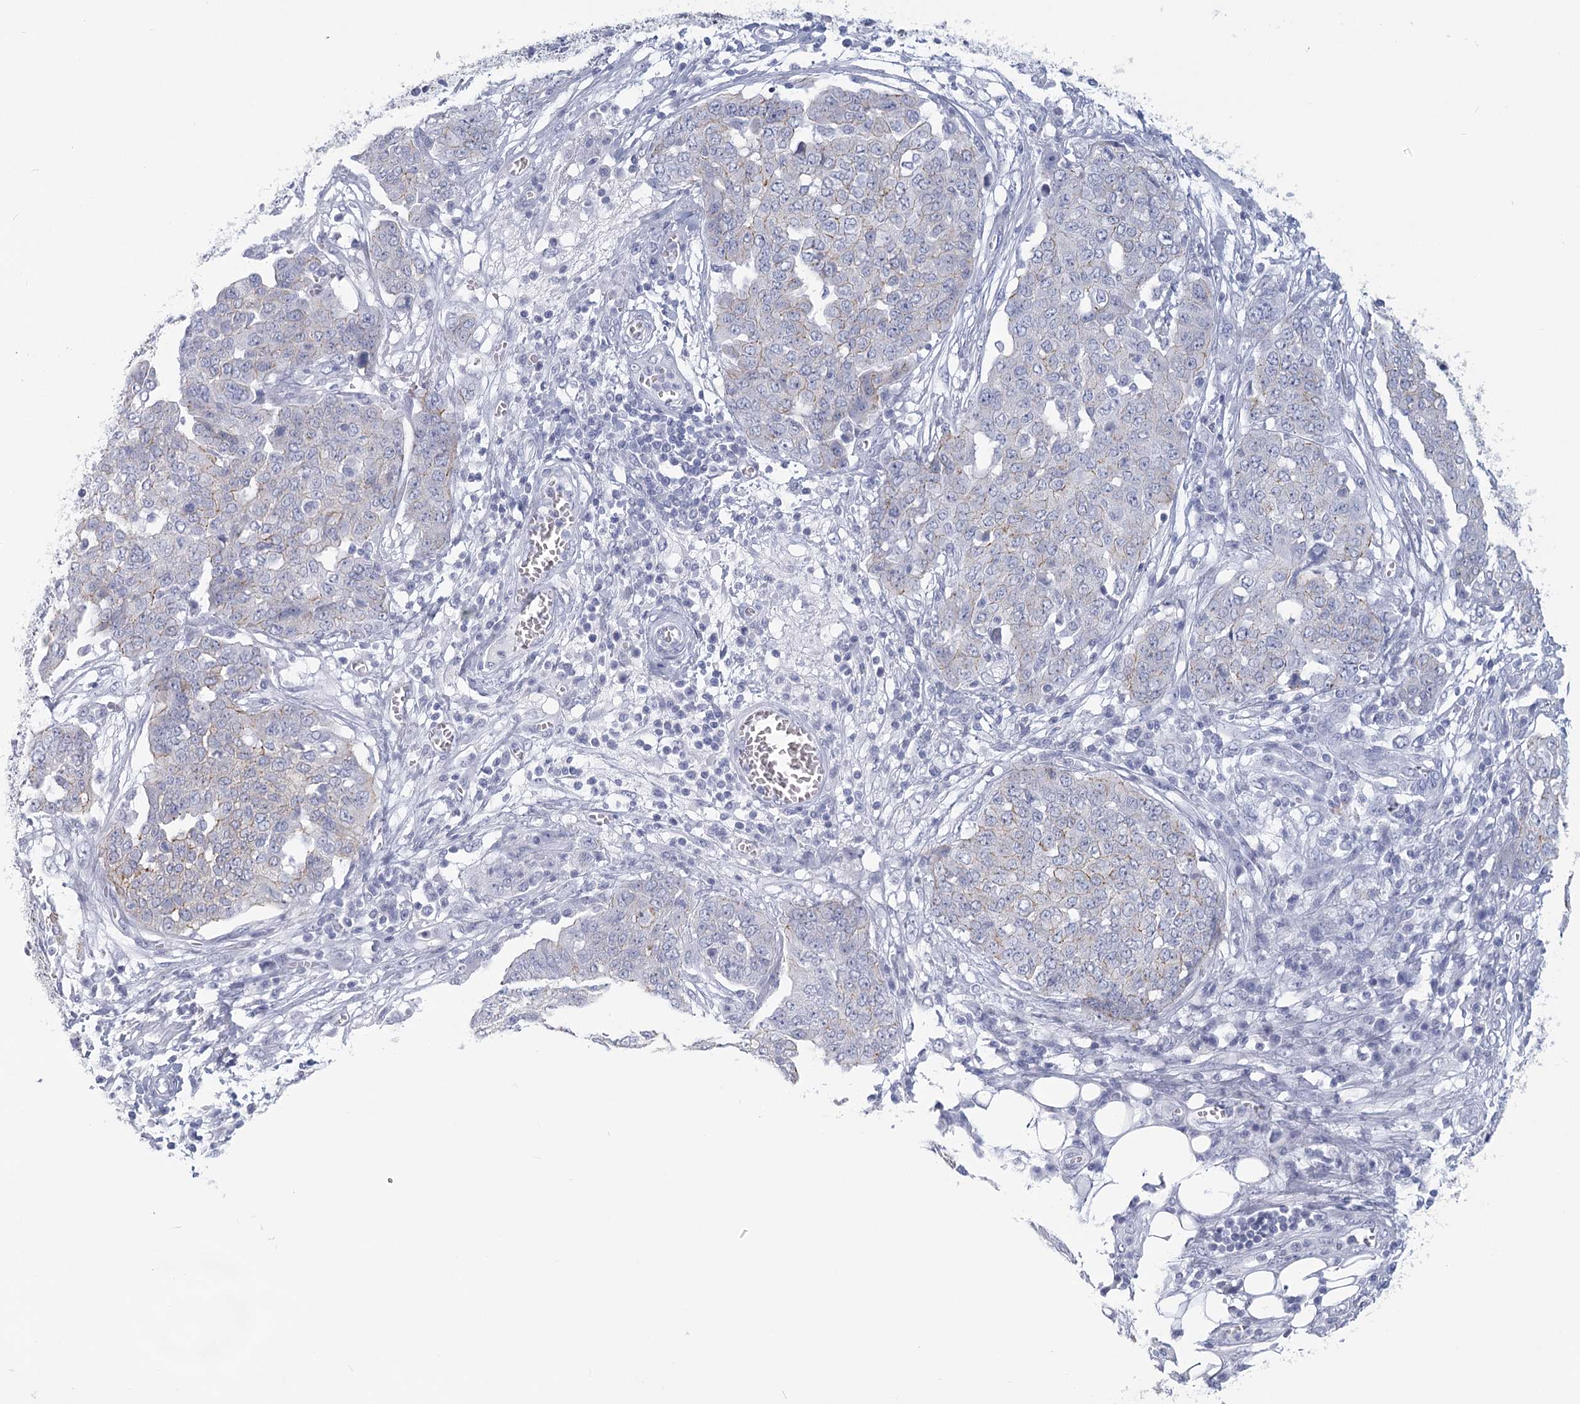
{"staining": {"intensity": "negative", "quantity": "none", "location": "none"}, "tissue": "ovarian cancer", "cell_type": "Tumor cells", "image_type": "cancer", "snomed": [{"axis": "morphology", "description": "Cystadenocarcinoma, serous, NOS"}, {"axis": "topography", "description": "Soft tissue"}, {"axis": "topography", "description": "Ovary"}], "caption": "There is no significant expression in tumor cells of ovarian cancer.", "gene": "WNT8B", "patient": {"sex": "female", "age": 57}}